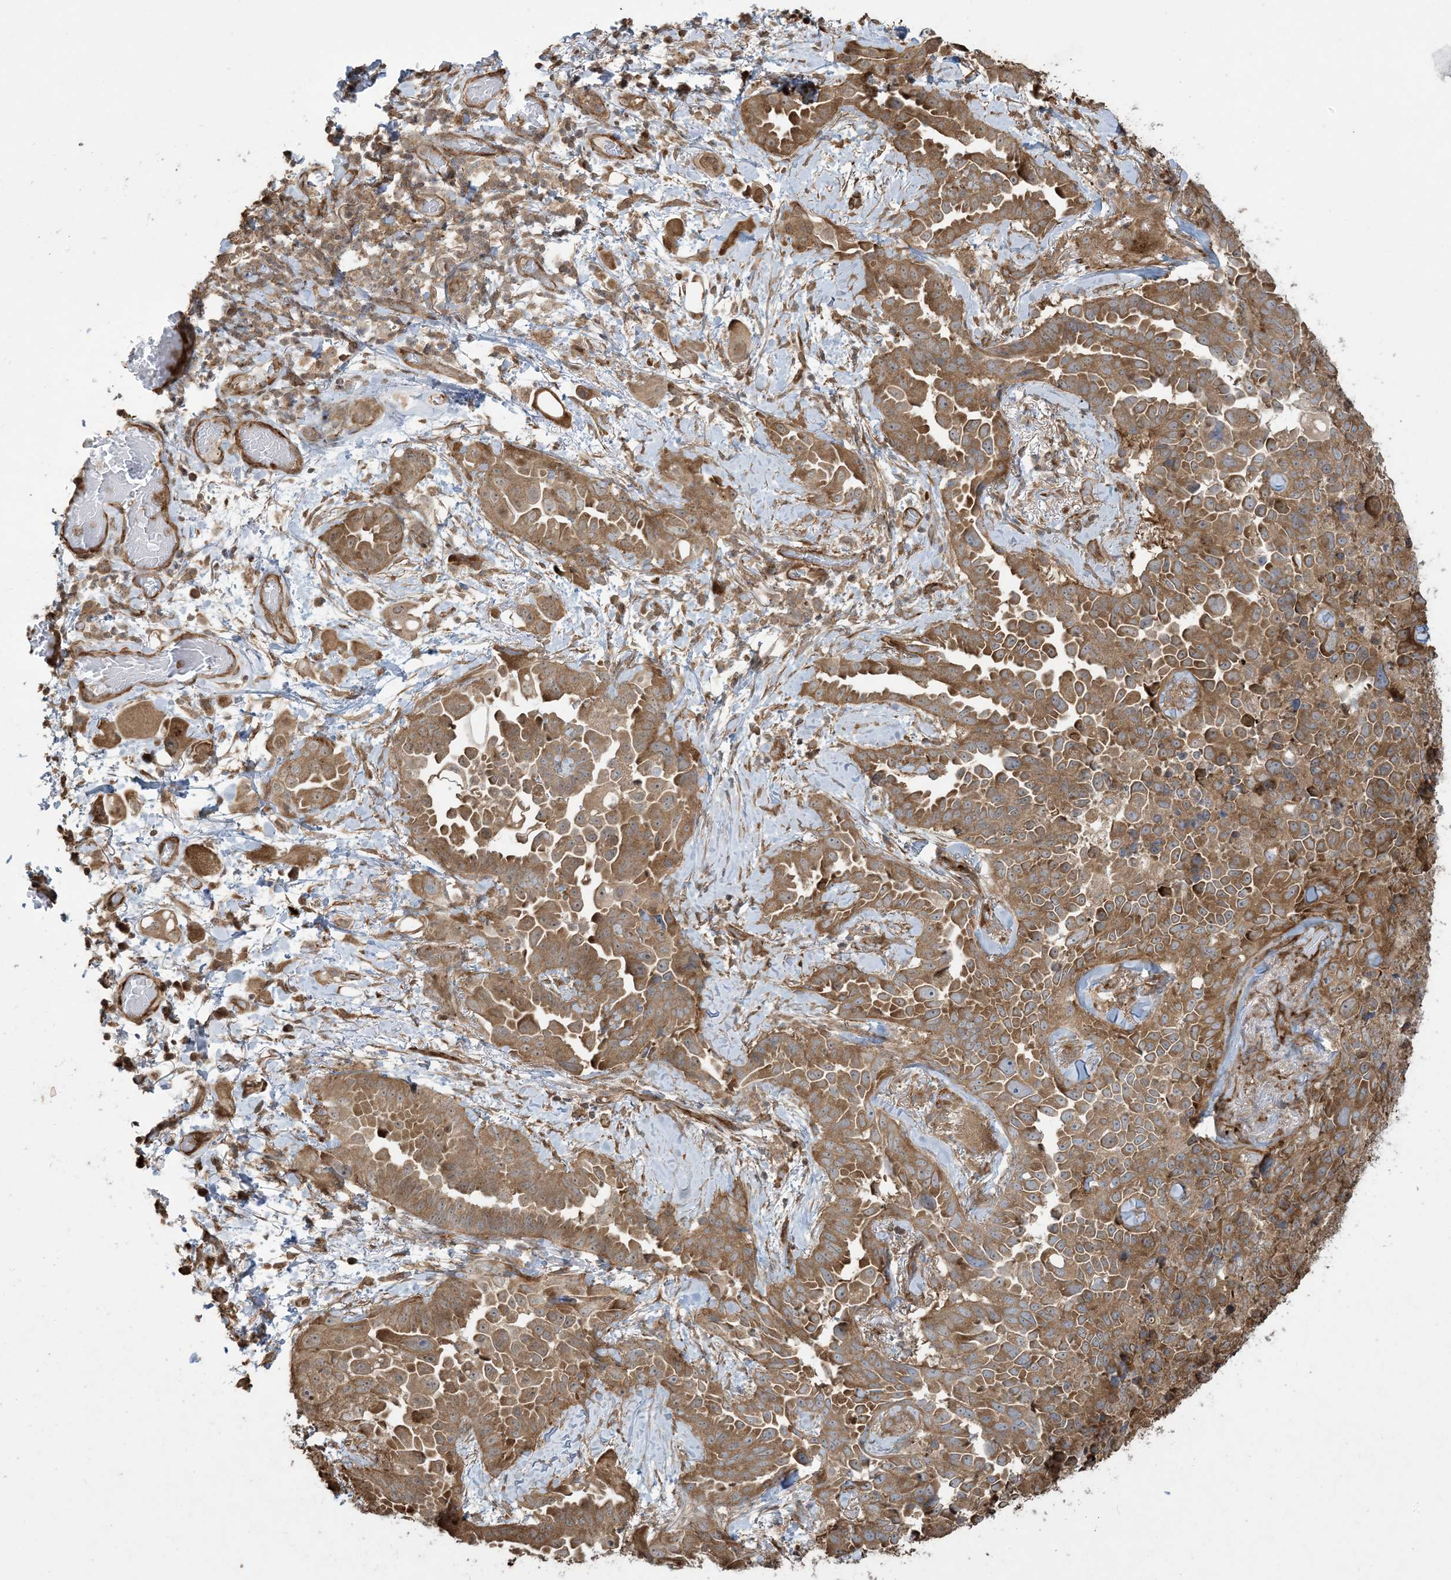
{"staining": {"intensity": "moderate", "quantity": ">75%", "location": "cytoplasmic/membranous"}, "tissue": "lung cancer", "cell_type": "Tumor cells", "image_type": "cancer", "snomed": [{"axis": "morphology", "description": "Adenocarcinoma, NOS"}, {"axis": "topography", "description": "Lung"}], "caption": "Lung cancer (adenocarcinoma) tissue displays moderate cytoplasmic/membranous staining in about >75% of tumor cells, visualized by immunohistochemistry.", "gene": "KLHL18", "patient": {"sex": "female", "age": 67}}